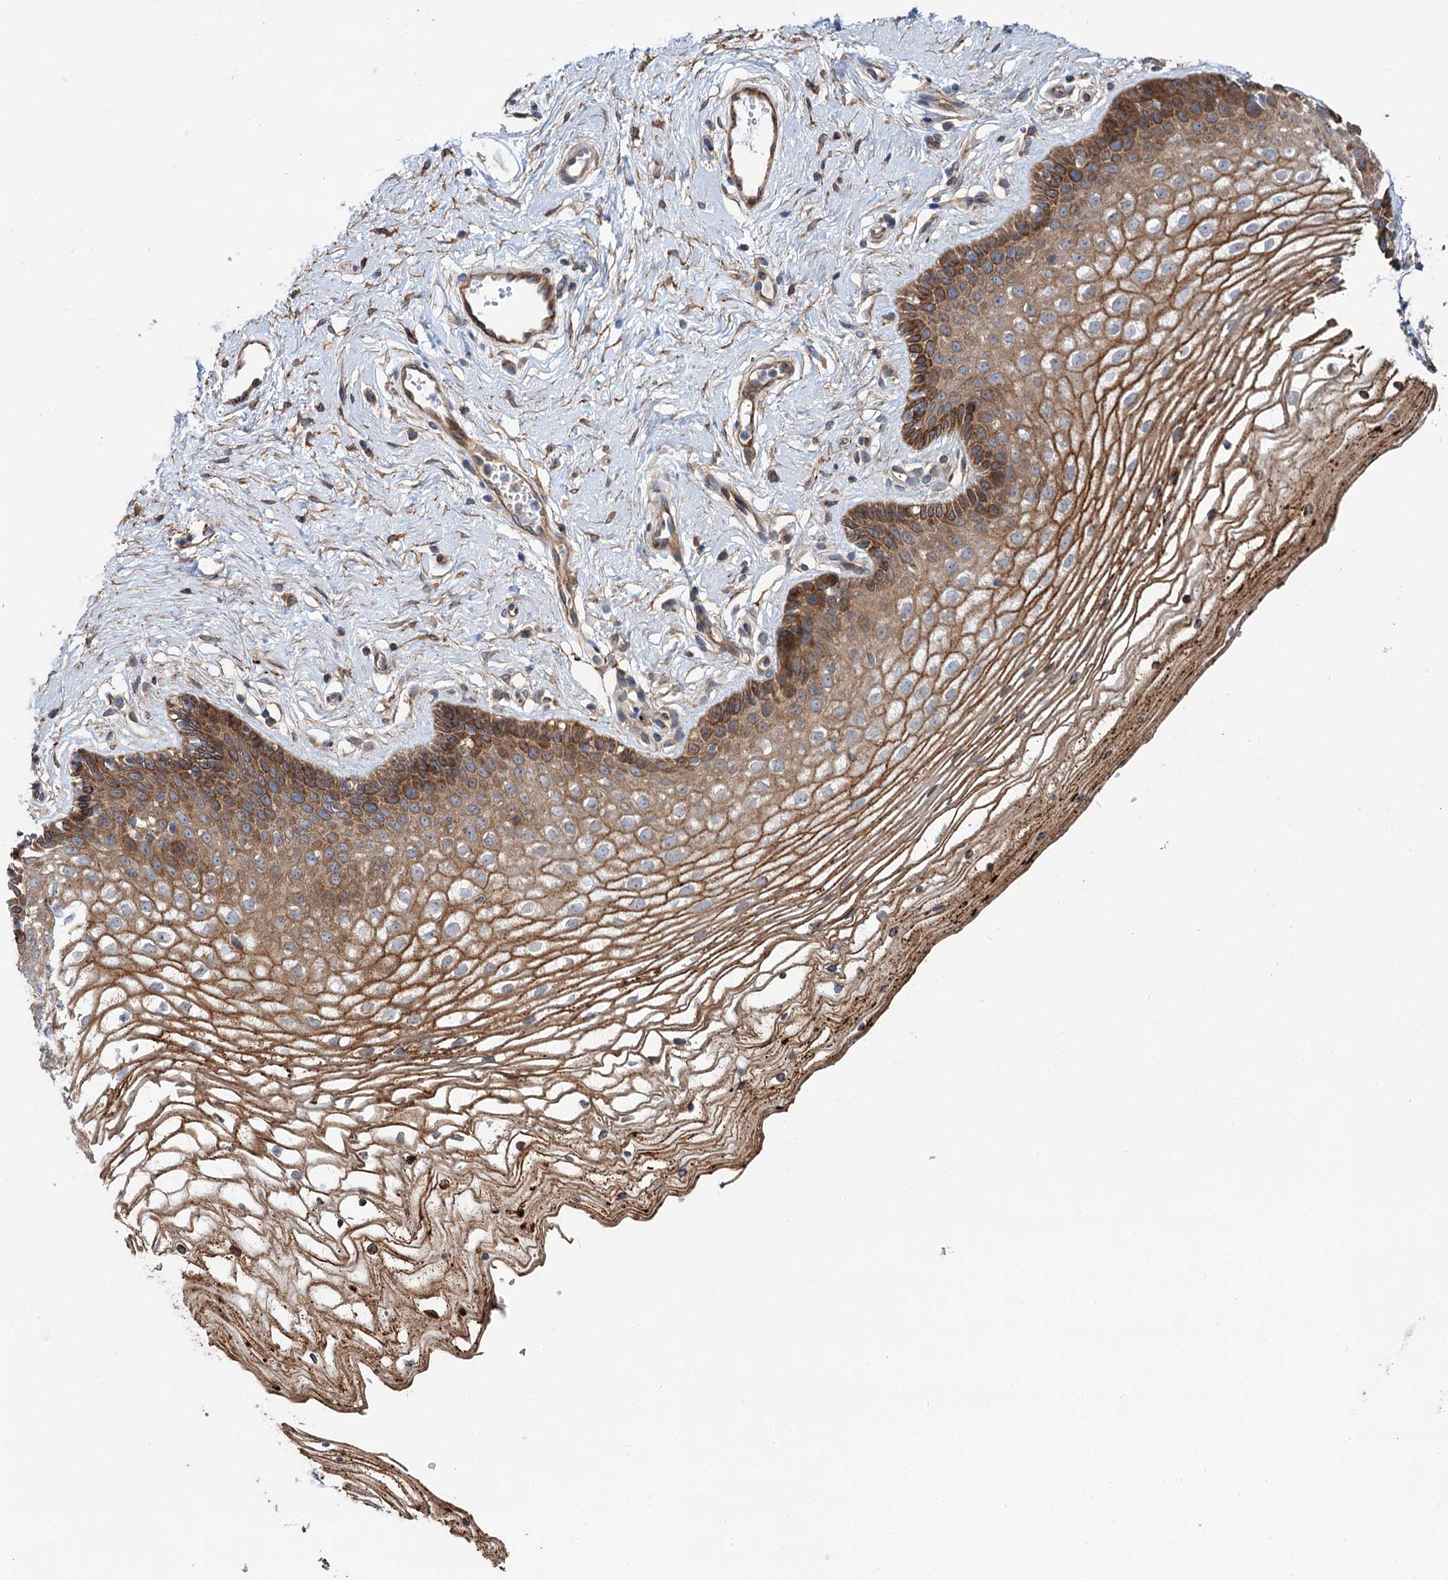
{"staining": {"intensity": "moderate", "quantity": ">75%", "location": "cytoplasmic/membranous"}, "tissue": "vagina", "cell_type": "Squamous epithelial cells", "image_type": "normal", "snomed": [{"axis": "morphology", "description": "Normal tissue, NOS"}, {"axis": "topography", "description": "Vagina"}], "caption": "A brown stain highlights moderate cytoplasmic/membranous expression of a protein in squamous epithelial cells of normal vagina.", "gene": "PTDSS2", "patient": {"sex": "female", "age": 46}}